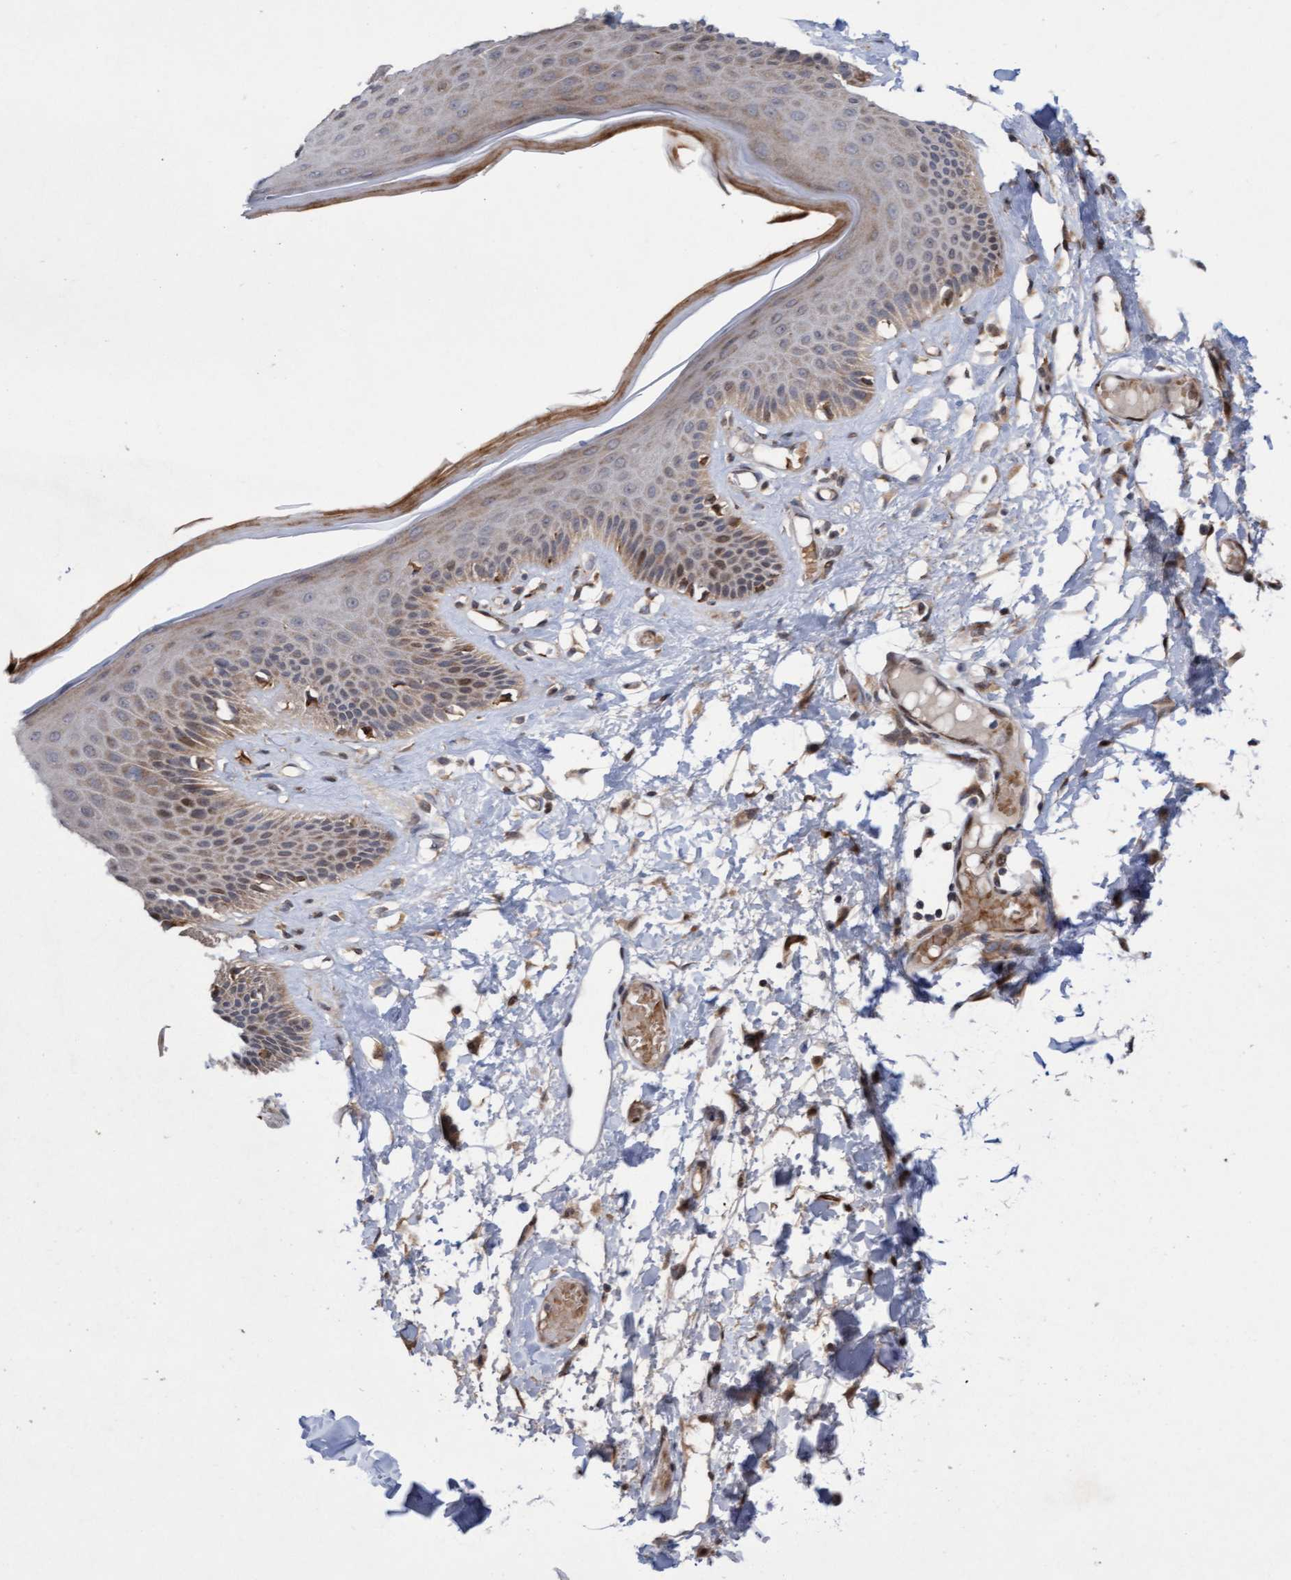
{"staining": {"intensity": "moderate", "quantity": "25%-75%", "location": "cytoplasmic/membranous"}, "tissue": "skin", "cell_type": "Epidermal cells", "image_type": "normal", "snomed": [{"axis": "morphology", "description": "Normal tissue, NOS"}, {"axis": "topography", "description": "Vulva"}], "caption": "Brown immunohistochemical staining in normal human skin demonstrates moderate cytoplasmic/membranous positivity in approximately 25%-75% of epidermal cells.", "gene": "TANC2", "patient": {"sex": "female", "age": 73}}